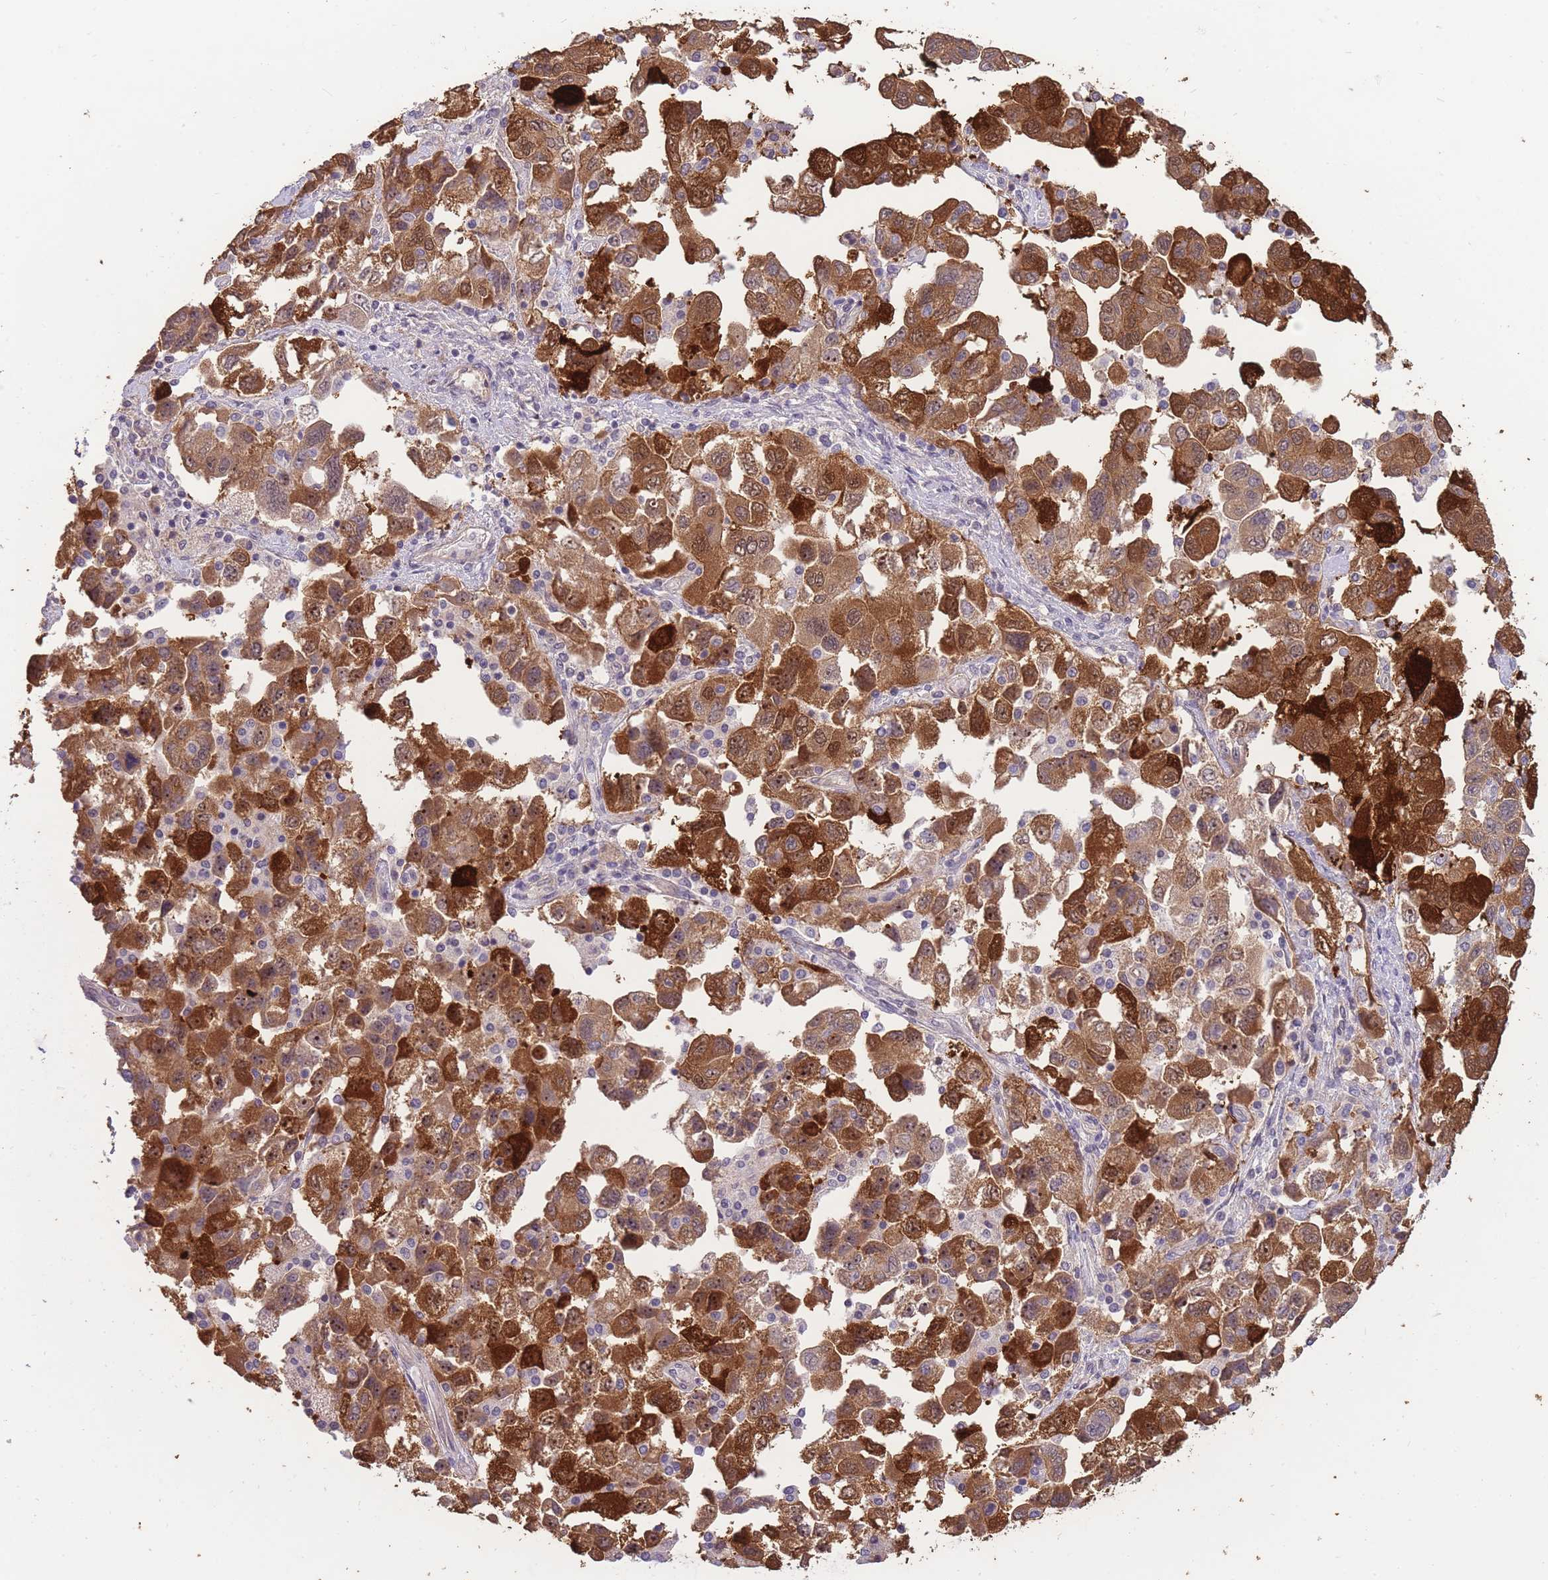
{"staining": {"intensity": "strong", "quantity": ">75%", "location": "cytoplasmic/membranous,nuclear"}, "tissue": "ovarian cancer", "cell_type": "Tumor cells", "image_type": "cancer", "snomed": [{"axis": "morphology", "description": "Carcinoma, NOS"}, {"axis": "morphology", "description": "Cystadenocarcinoma, serous, NOS"}, {"axis": "topography", "description": "Ovary"}], "caption": "Immunohistochemical staining of ovarian serous cystadenocarcinoma demonstrates high levels of strong cytoplasmic/membranous and nuclear positivity in approximately >75% of tumor cells.", "gene": "SMC6", "patient": {"sex": "female", "age": 69}}